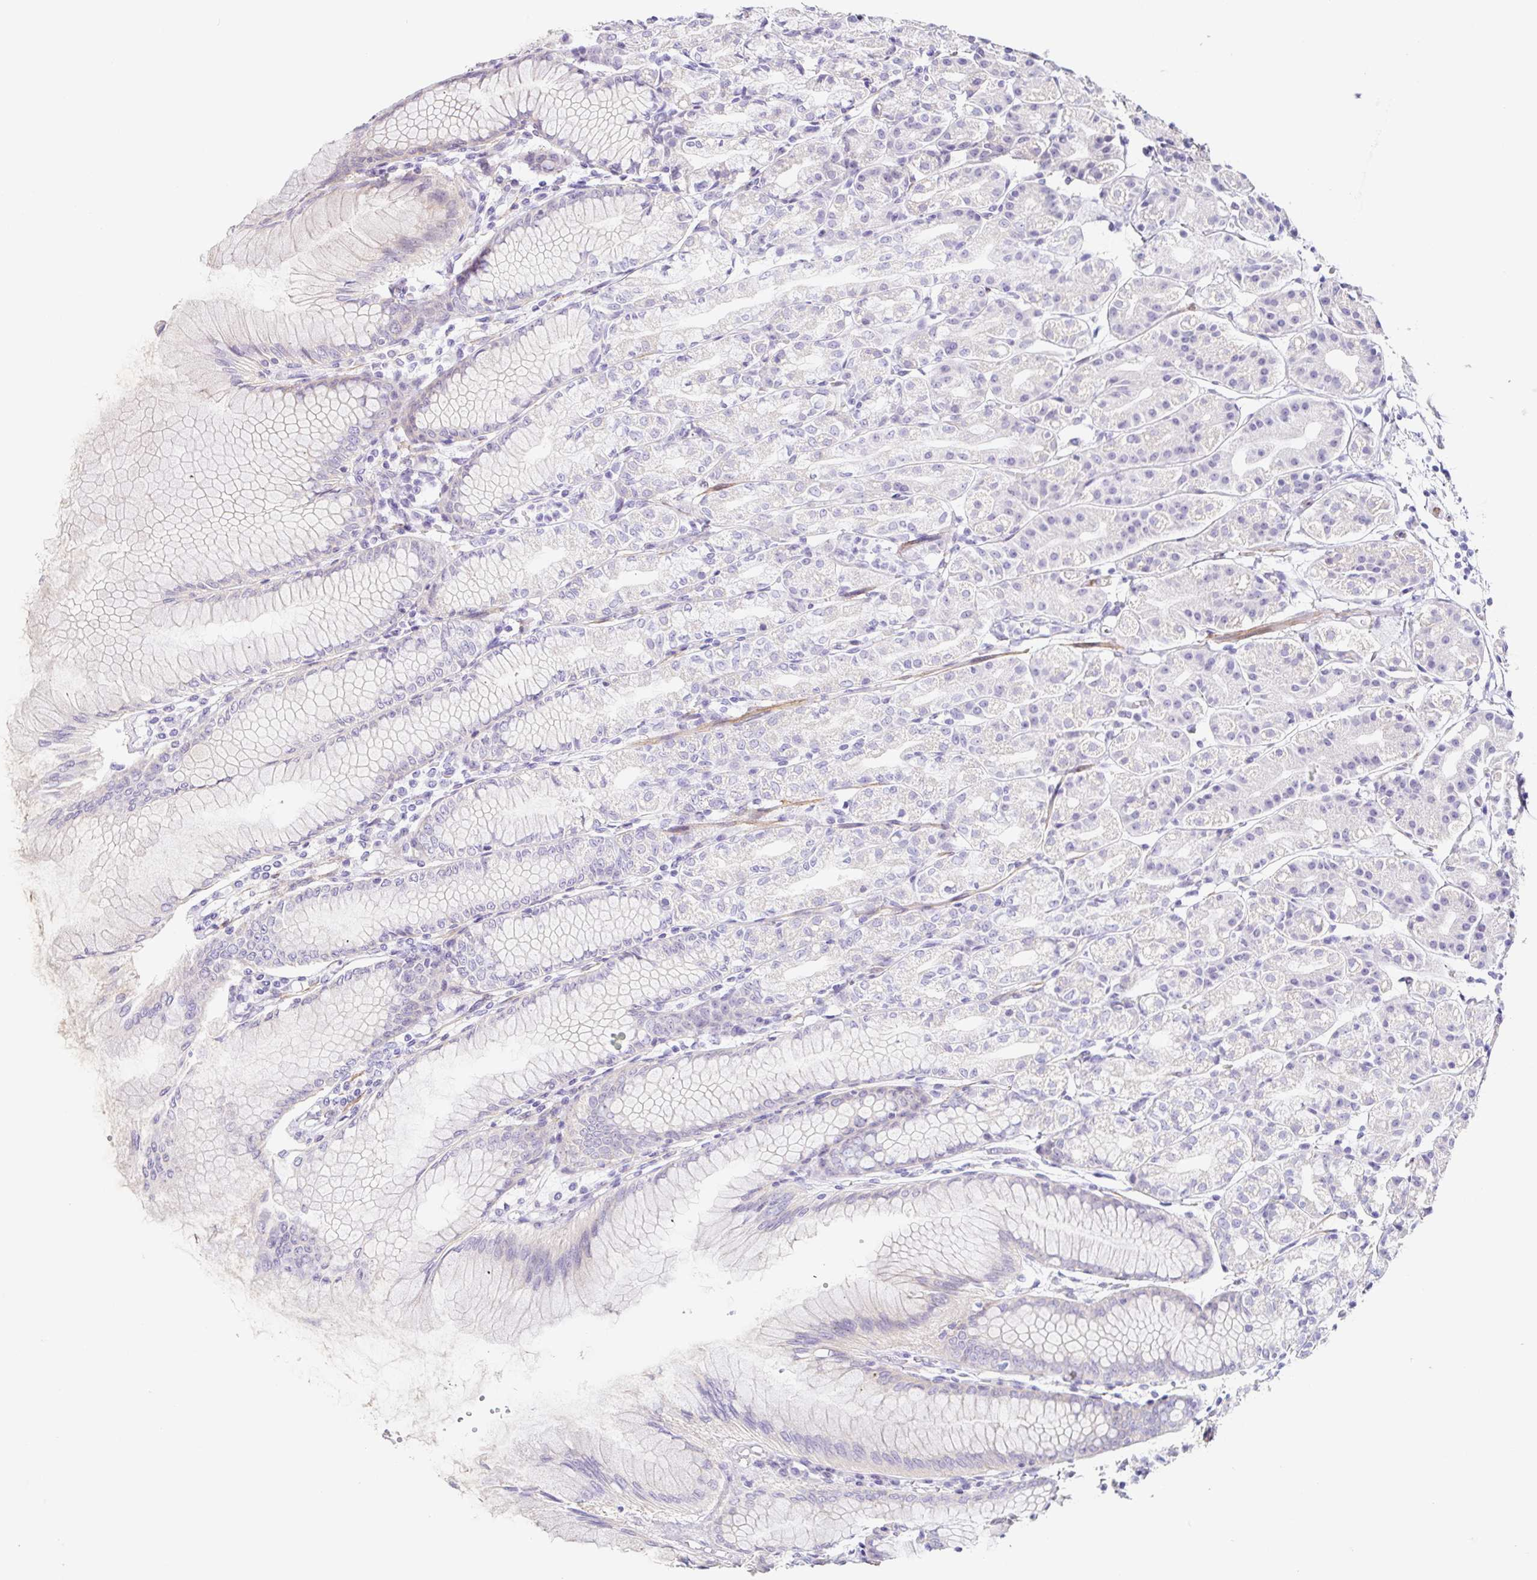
{"staining": {"intensity": "negative", "quantity": "none", "location": "none"}, "tissue": "stomach", "cell_type": "Glandular cells", "image_type": "normal", "snomed": [{"axis": "morphology", "description": "Normal tissue, NOS"}, {"axis": "topography", "description": "Stomach"}], "caption": "This photomicrograph is of unremarkable stomach stained with immunohistochemistry (IHC) to label a protein in brown with the nuclei are counter-stained blue. There is no expression in glandular cells.", "gene": "DCAF17", "patient": {"sex": "female", "age": 57}}